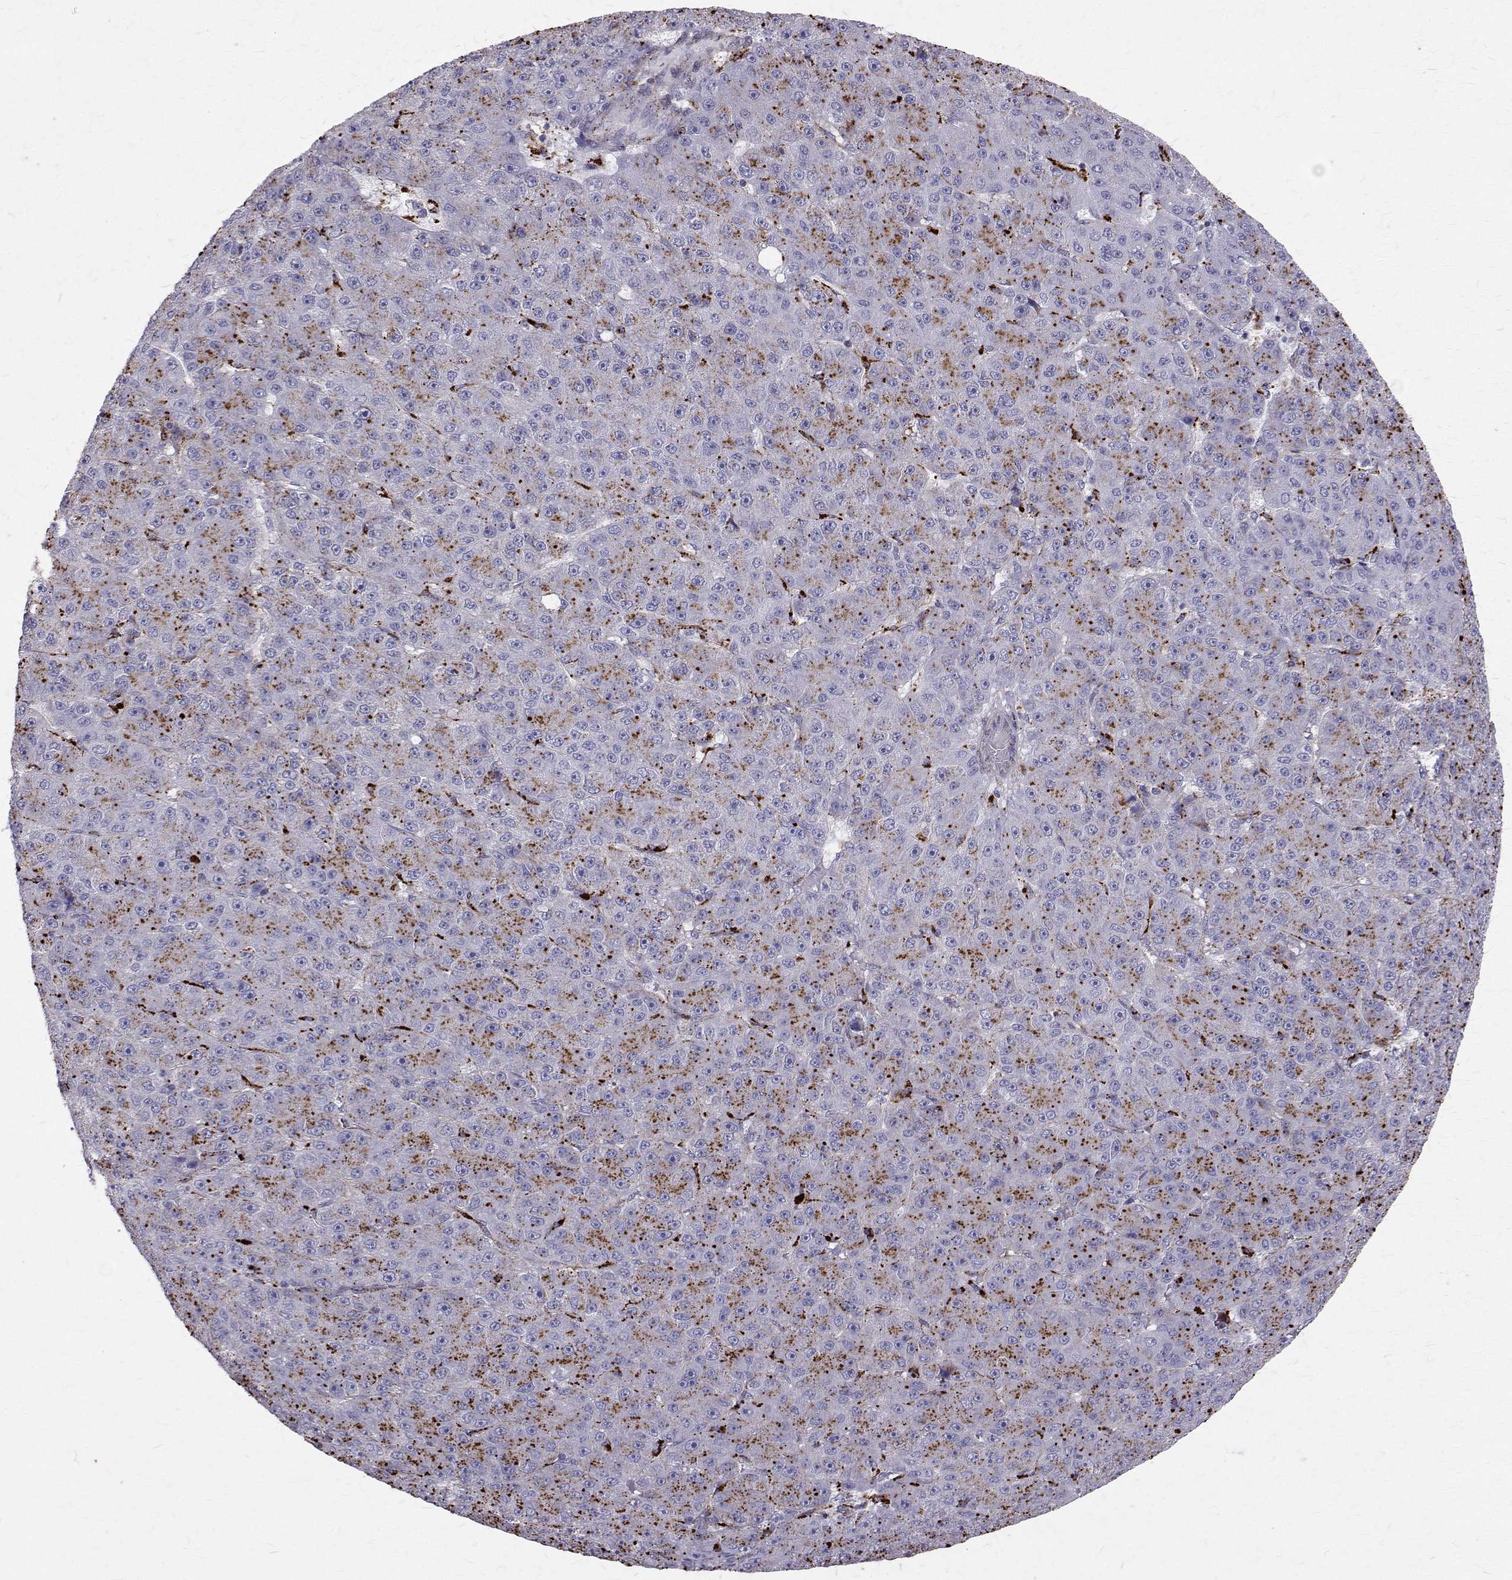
{"staining": {"intensity": "moderate", "quantity": "25%-75%", "location": "cytoplasmic/membranous"}, "tissue": "liver cancer", "cell_type": "Tumor cells", "image_type": "cancer", "snomed": [{"axis": "morphology", "description": "Carcinoma, Hepatocellular, NOS"}, {"axis": "topography", "description": "Liver"}], "caption": "Liver cancer was stained to show a protein in brown. There is medium levels of moderate cytoplasmic/membranous expression in about 25%-75% of tumor cells. (DAB (3,3'-diaminobenzidine) = brown stain, brightfield microscopy at high magnification).", "gene": "TPP1", "patient": {"sex": "male", "age": 67}}